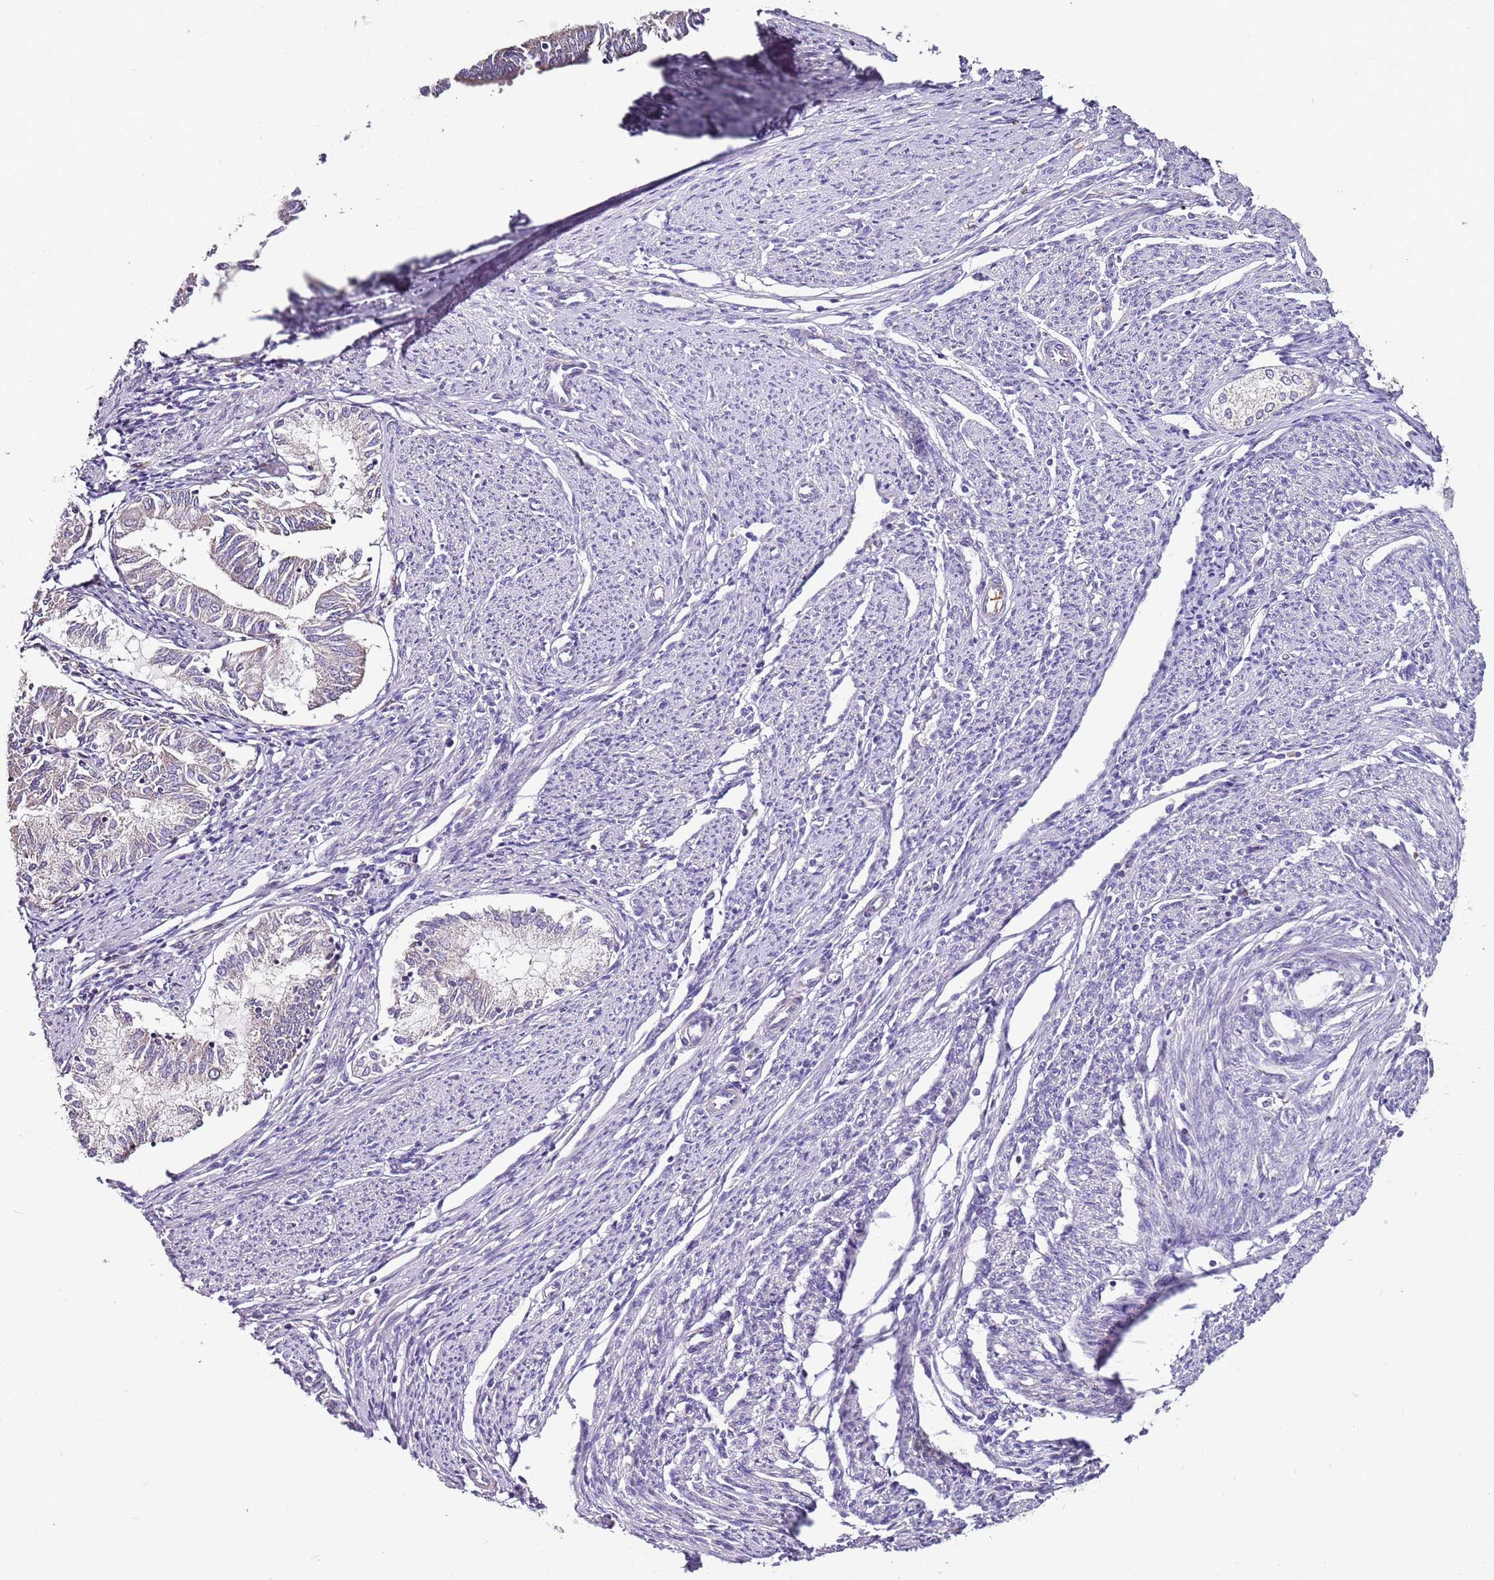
{"staining": {"intensity": "negative", "quantity": "none", "location": "none"}, "tissue": "endometrial cancer", "cell_type": "Tumor cells", "image_type": "cancer", "snomed": [{"axis": "morphology", "description": "Adenocarcinoma, NOS"}, {"axis": "topography", "description": "Endometrium"}], "caption": "This is an immunohistochemistry (IHC) photomicrograph of human endometrial adenocarcinoma. There is no expression in tumor cells.", "gene": "FAM20A", "patient": {"sex": "female", "age": 79}}